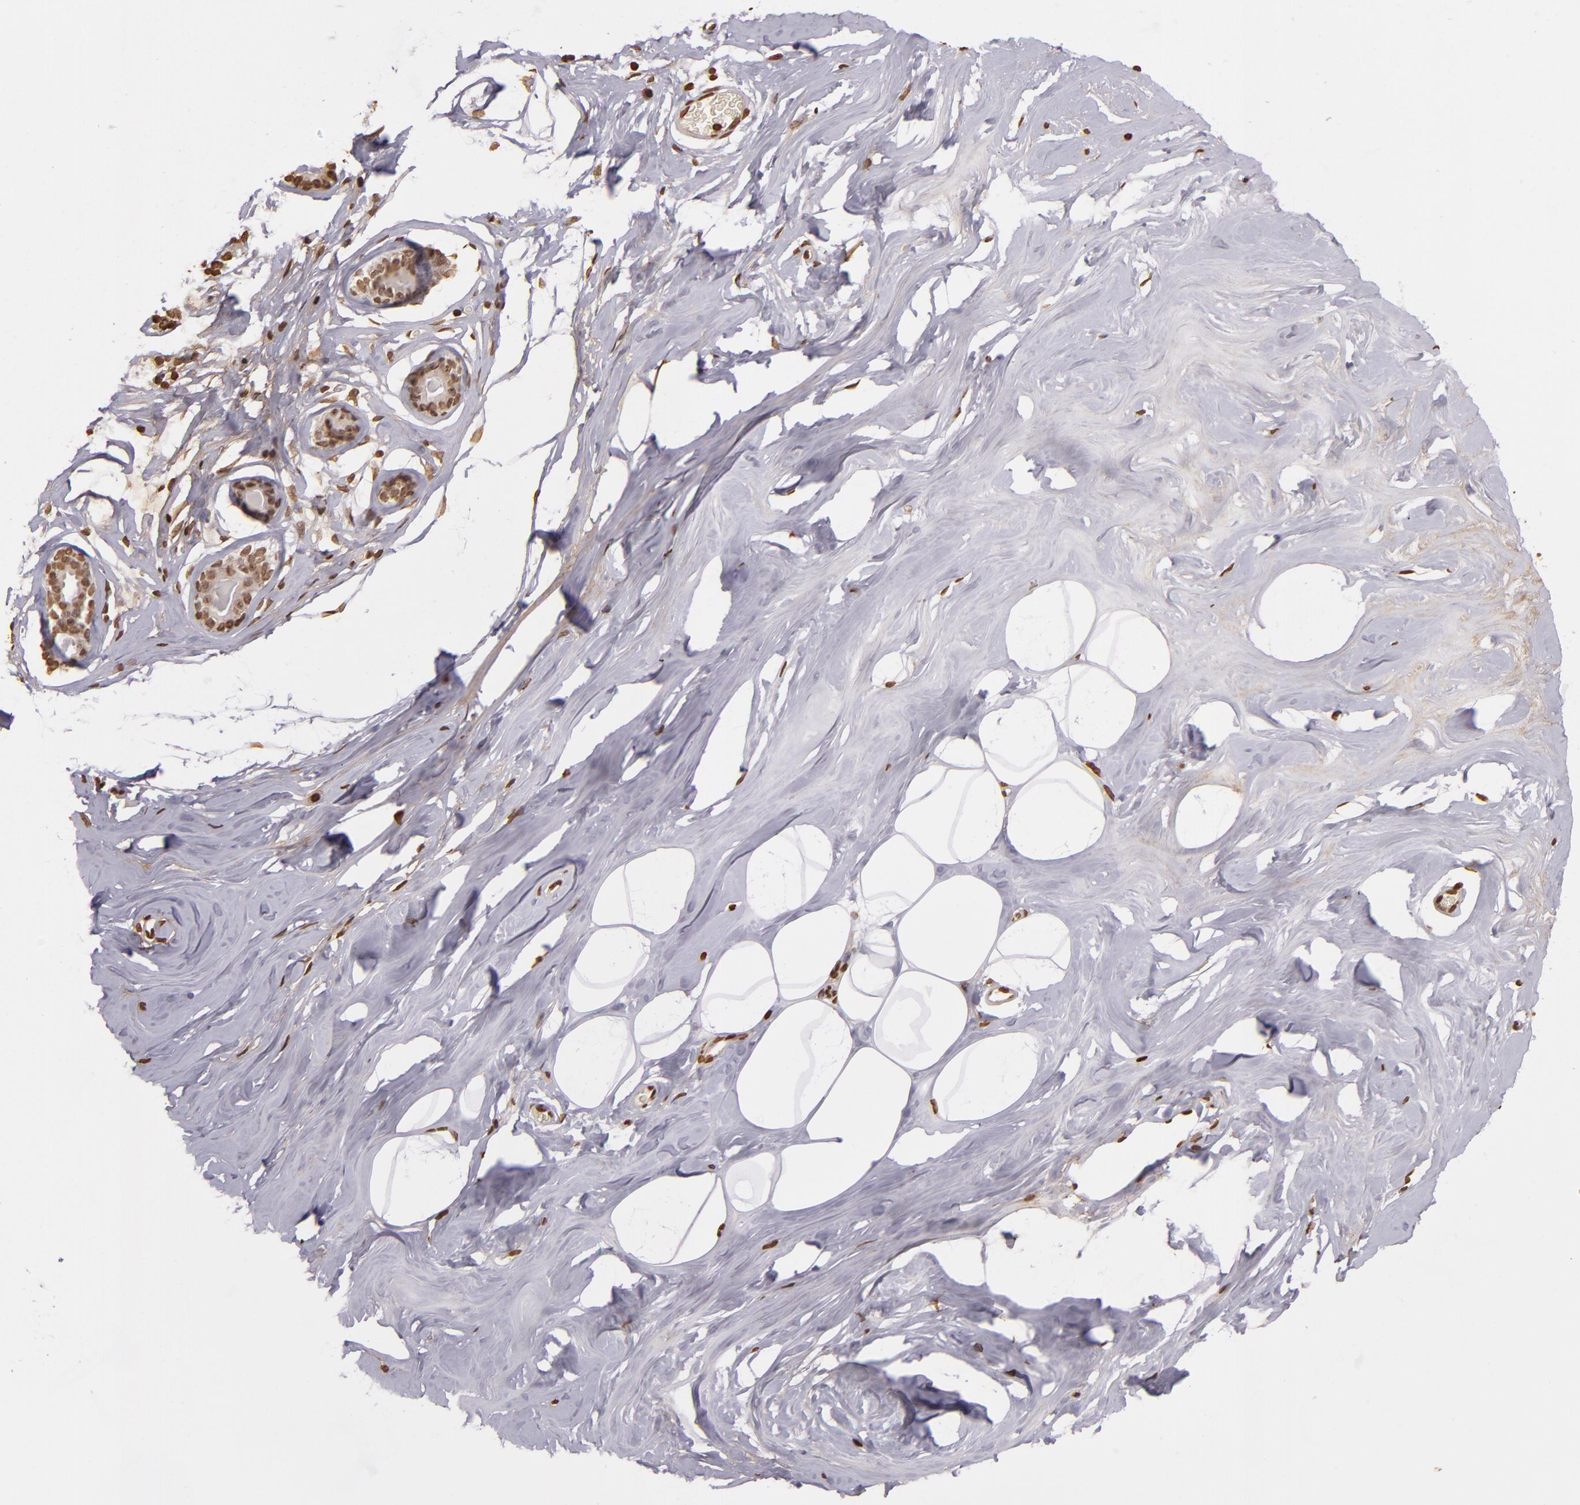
{"staining": {"intensity": "moderate", "quantity": ">75%", "location": "nuclear"}, "tissue": "breast", "cell_type": "Adipocytes", "image_type": "normal", "snomed": [{"axis": "morphology", "description": "Normal tissue, NOS"}, {"axis": "morphology", "description": "Fibrosis, NOS"}, {"axis": "topography", "description": "Breast"}], "caption": "This is a histology image of immunohistochemistry (IHC) staining of normal breast, which shows moderate positivity in the nuclear of adipocytes.", "gene": "THRB", "patient": {"sex": "female", "age": 39}}